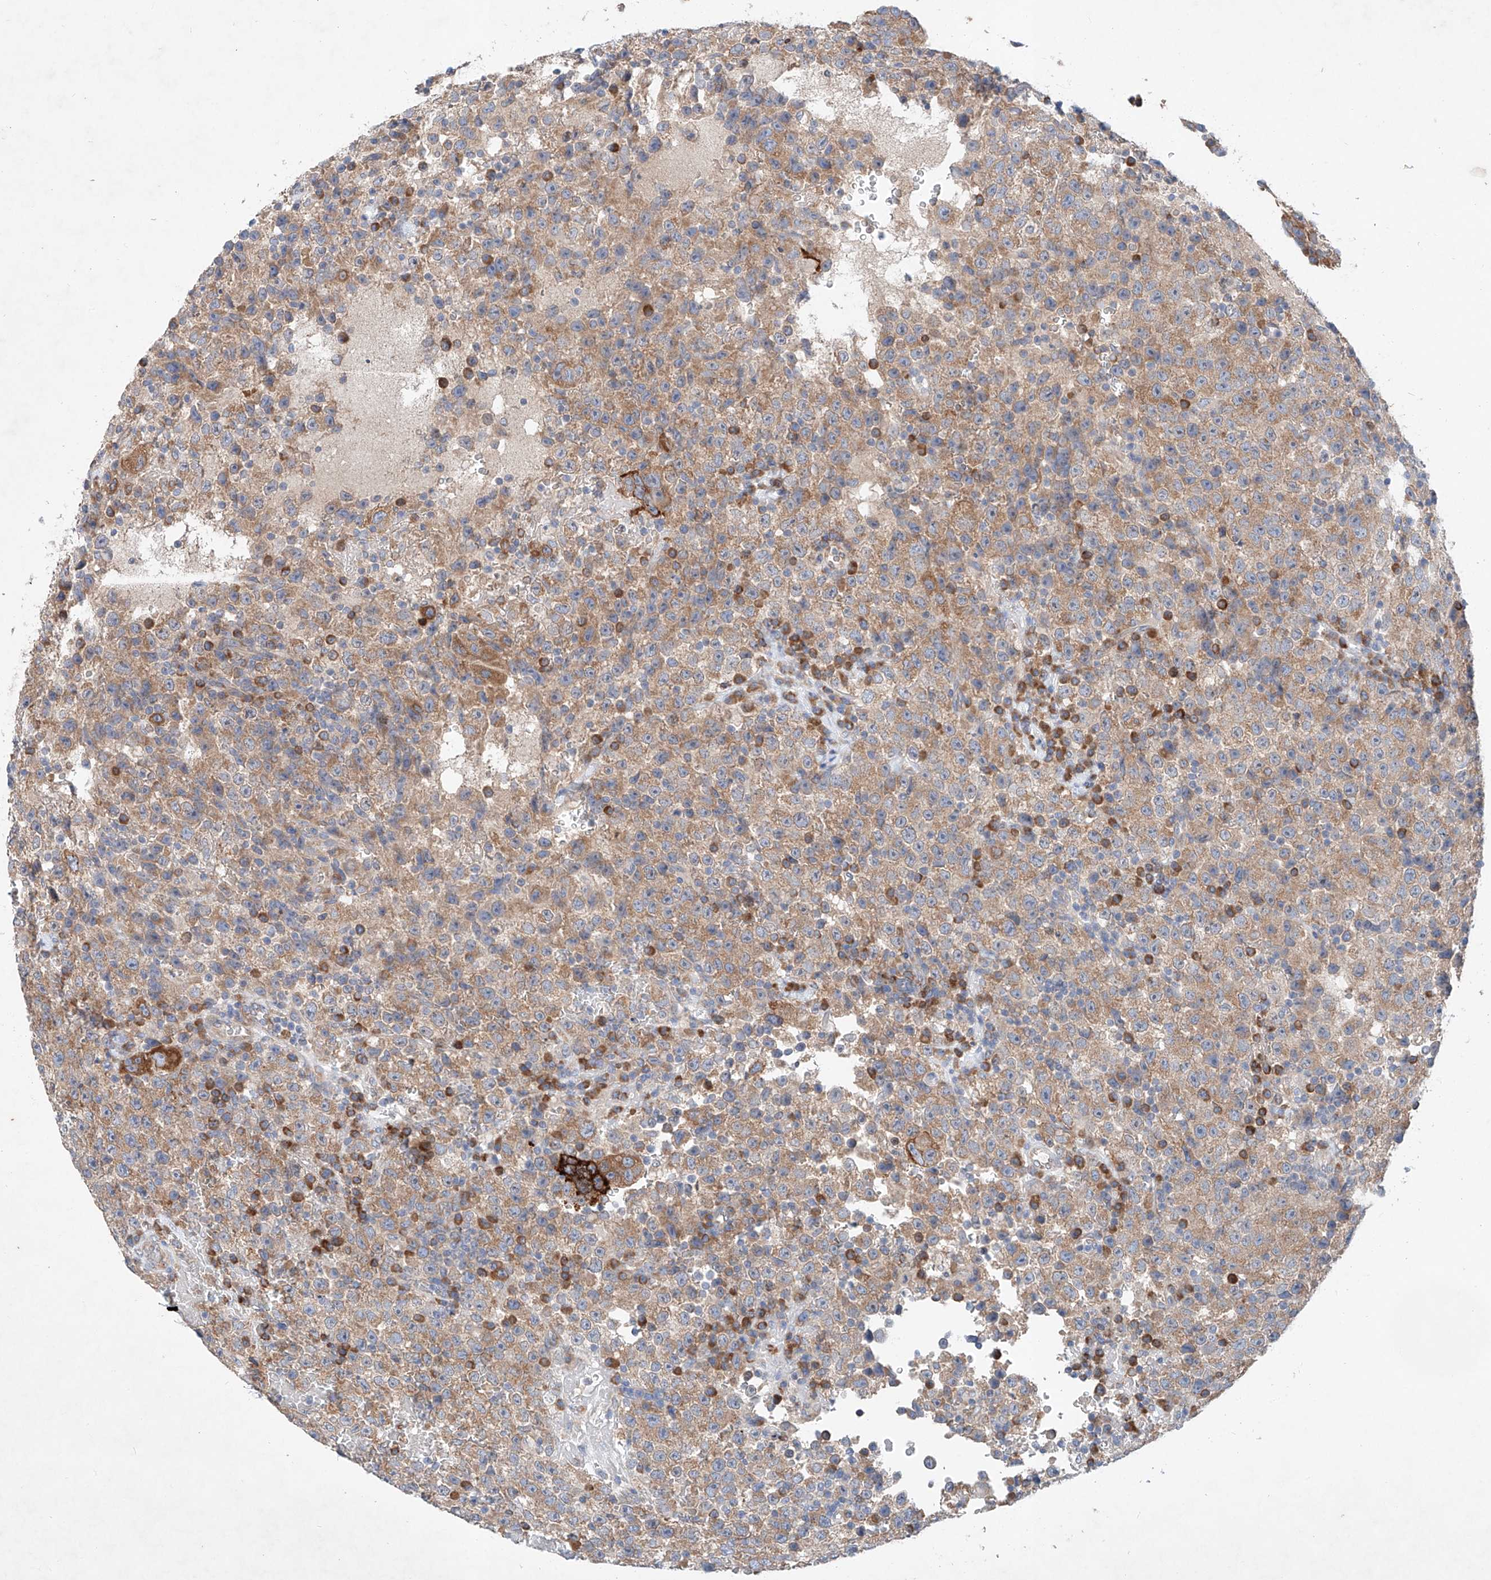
{"staining": {"intensity": "moderate", "quantity": ">75%", "location": "cytoplasmic/membranous"}, "tissue": "testis cancer", "cell_type": "Tumor cells", "image_type": "cancer", "snomed": [{"axis": "morphology", "description": "Seminoma, NOS"}, {"axis": "topography", "description": "Testis"}], "caption": "Protein staining of testis seminoma tissue demonstrates moderate cytoplasmic/membranous expression in about >75% of tumor cells.", "gene": "FASTK", "patient": {"sex": "male", "age": 22}}